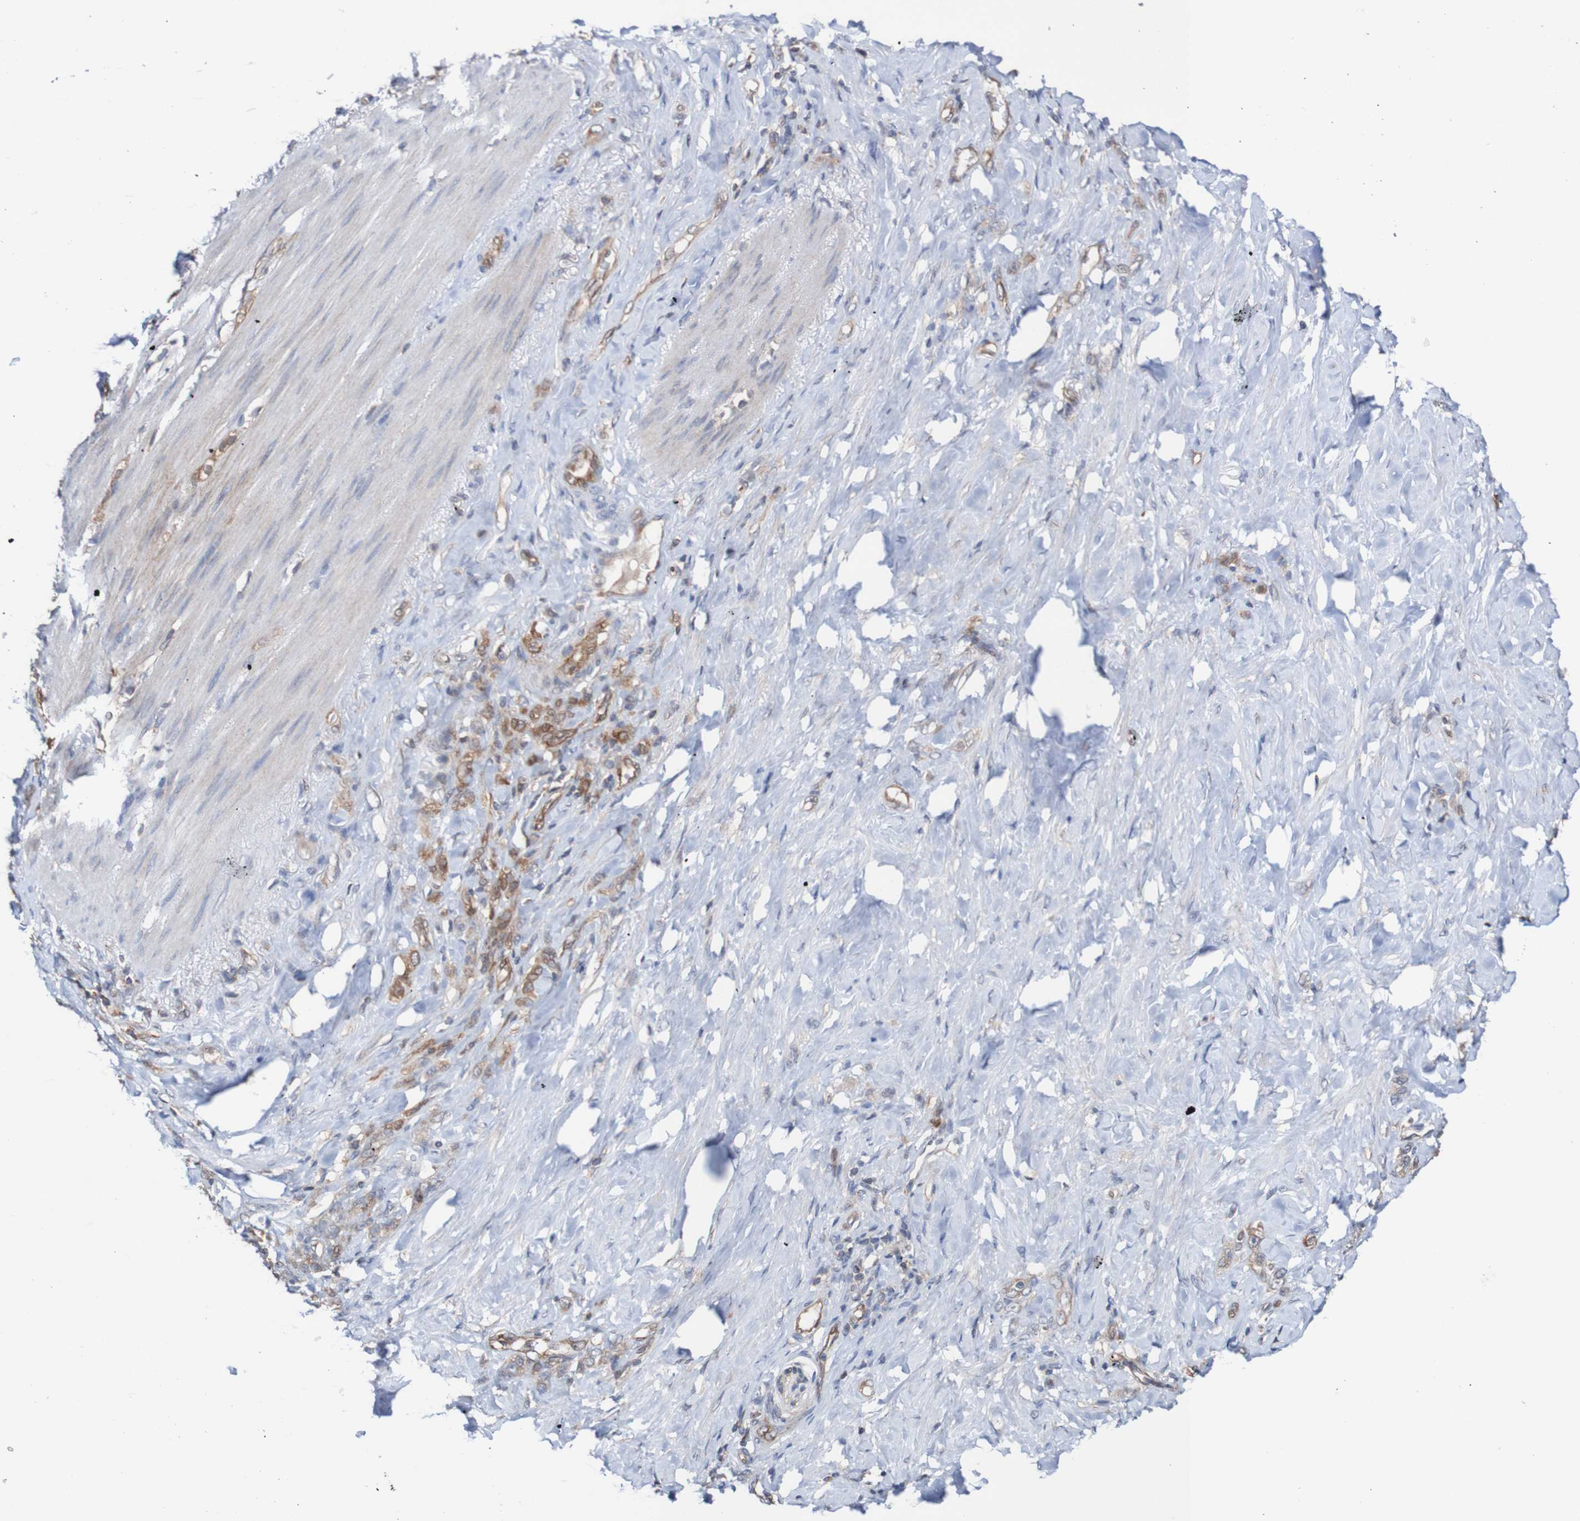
{"staining": {"intensity": "weak", "quantity": "25%-75%", "location": "cytoplasmic/membranous"}, "tissue": "stomach cancer", "cell_type": "Tumor cells", "image_type": "cancer", "snomed": [{"axis": "morphology", "description": "Adenocarcinoma, NOS"}, {"axis": "topography", "description": "Stomach"}], "caption": "Immunohistochemical staining of human adenocarcinoma (stomach) reveals weak cytoplasmic/membranous protein expression in about 25%-75% of tumor cells.", "gene": "RIGI", "patient": {"sex": "male", "age": 82}}